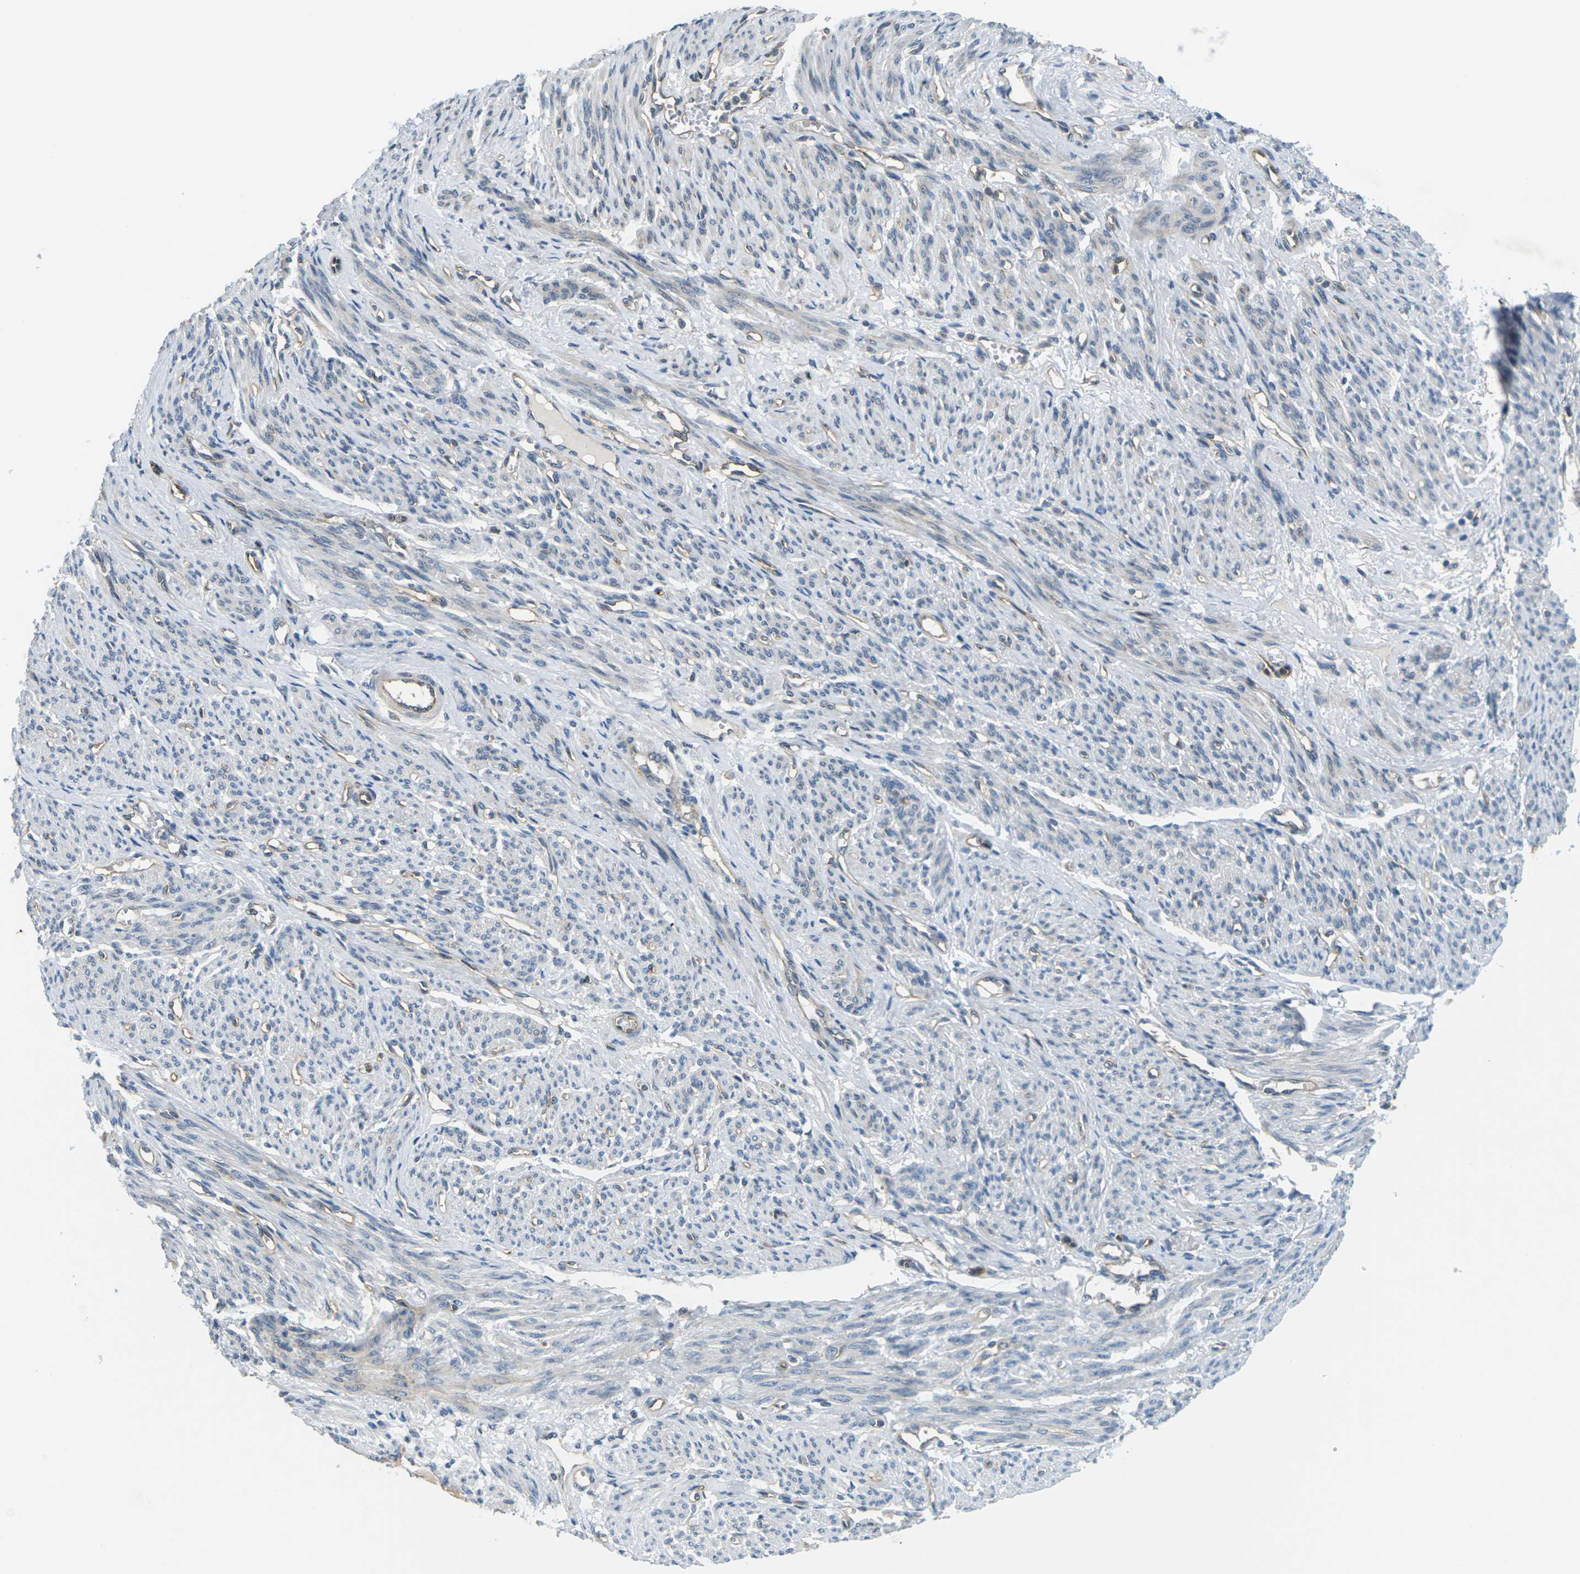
{"staining": {"intensity": "negative", "quantity": "none", "location": "none"}, "tissue": "smooth muscle", "cell_type": "Smooth muscle cells", "image_type": "normal", "snomed": [{"axis": "morphology", "description": "Normal tissue, NOS"}, {"axis": "topography", "description": "Smooth muscle"}], "caption": "The histopathology image demonstrates no staining of smooth muscle cells in normal smooth muscle.", "gene": "SLC13A3", "patient": {"sex": "female", "age": 65}}